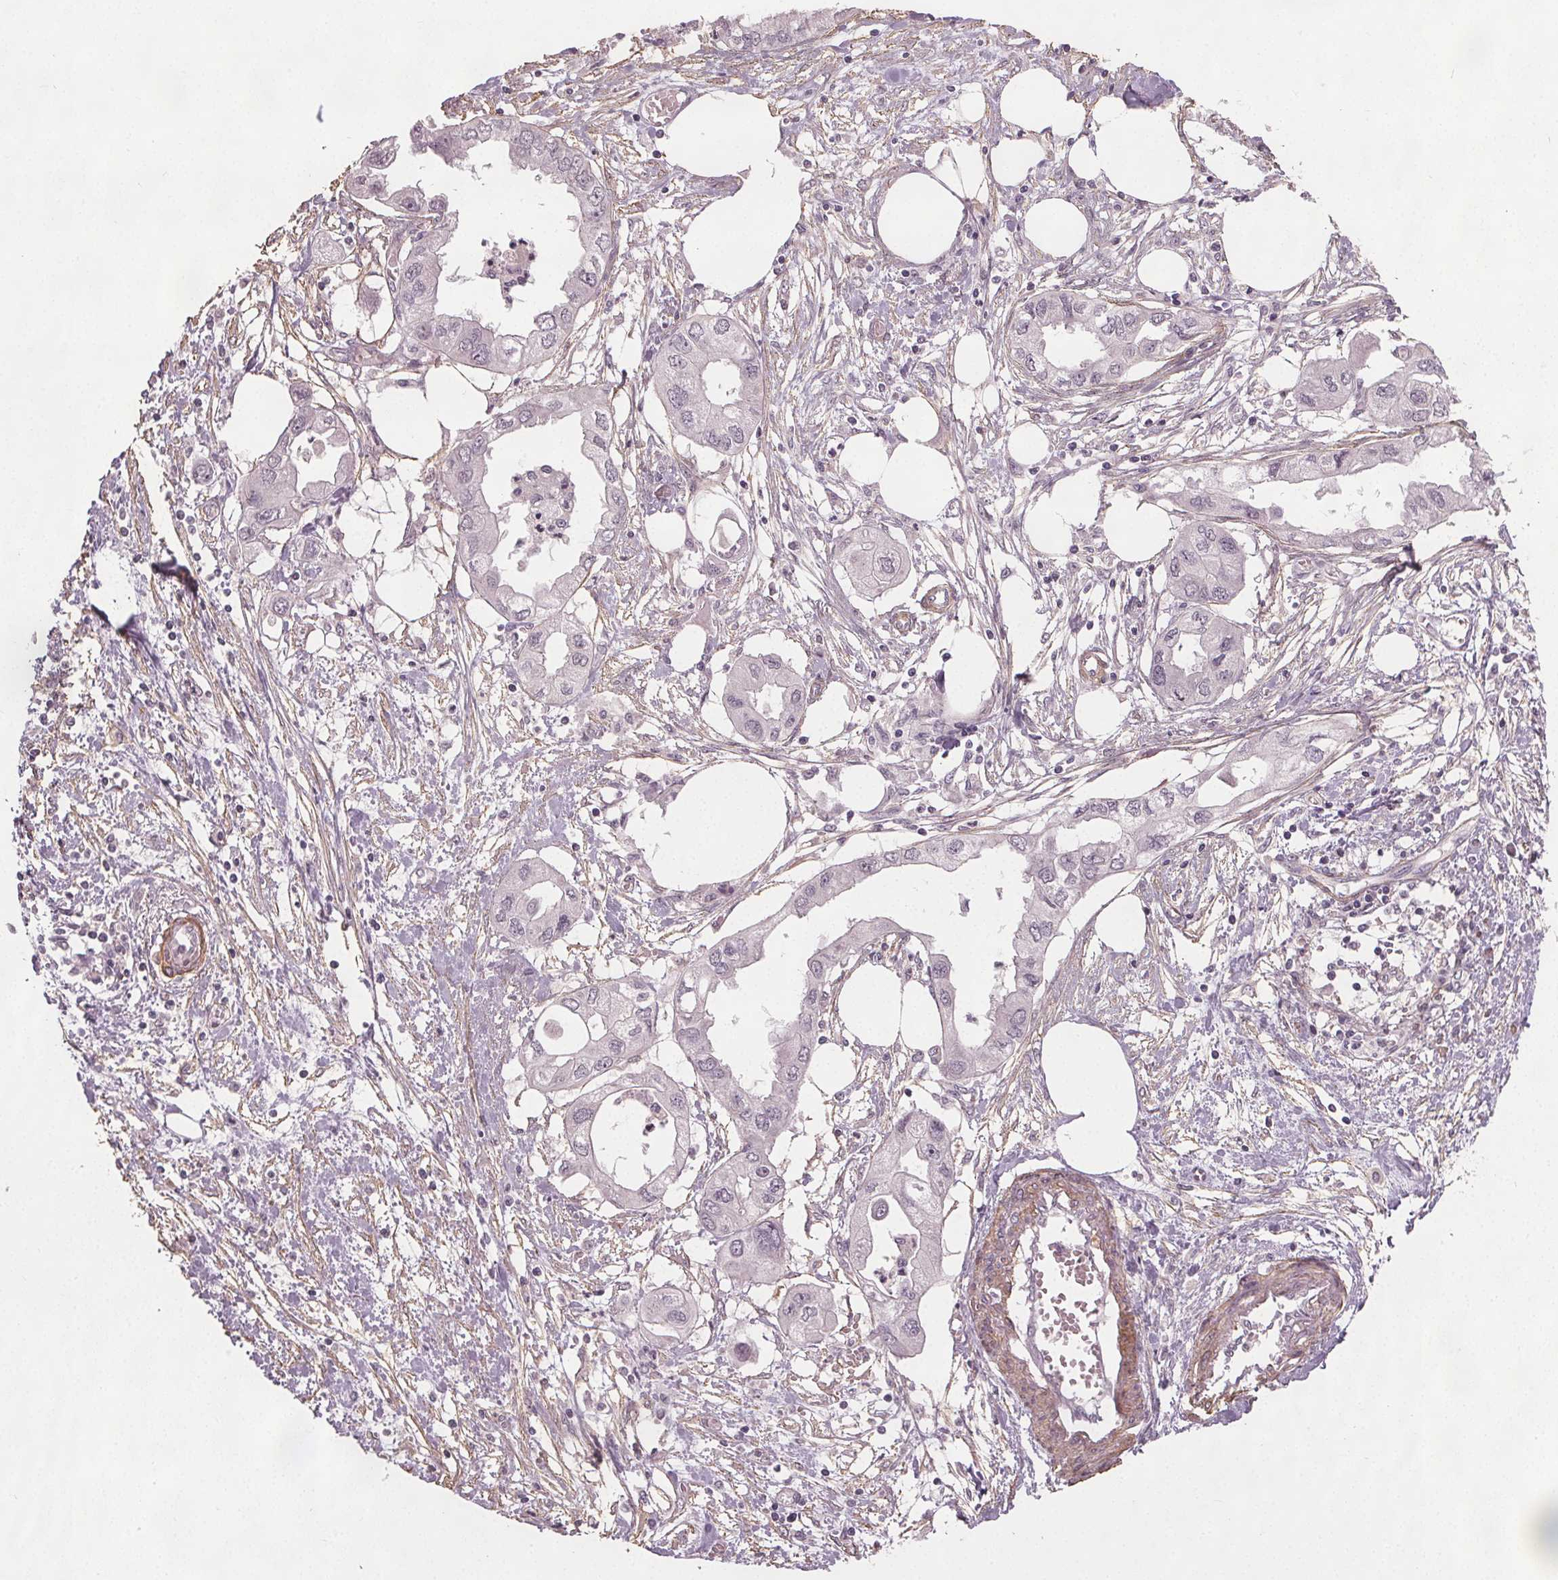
{"staining": {"intensity": "negative", "quantity": "none", "location": "none"}, "tissue": "endometrial cancer", "cell_type": "Tumor cells", "image_type": "cancer", "snomed": [{"axis": "morphology", "description": "Adenocarcinoma, NOS"}, {"axis": "morphology", "description": "Adenocarcinoma, metastatic, NOS"}, {"axis": "topography", "description": "Adipose tissue"}, {"axis": "topography", "description": "Endometrium"}], "caption": "A histopathology image of endometrial adenocarcinoma stained for a protein displays no brown staining in tumor cells.", "gene": "PKP1", "patient": {"sex": "female", "age": 67}}